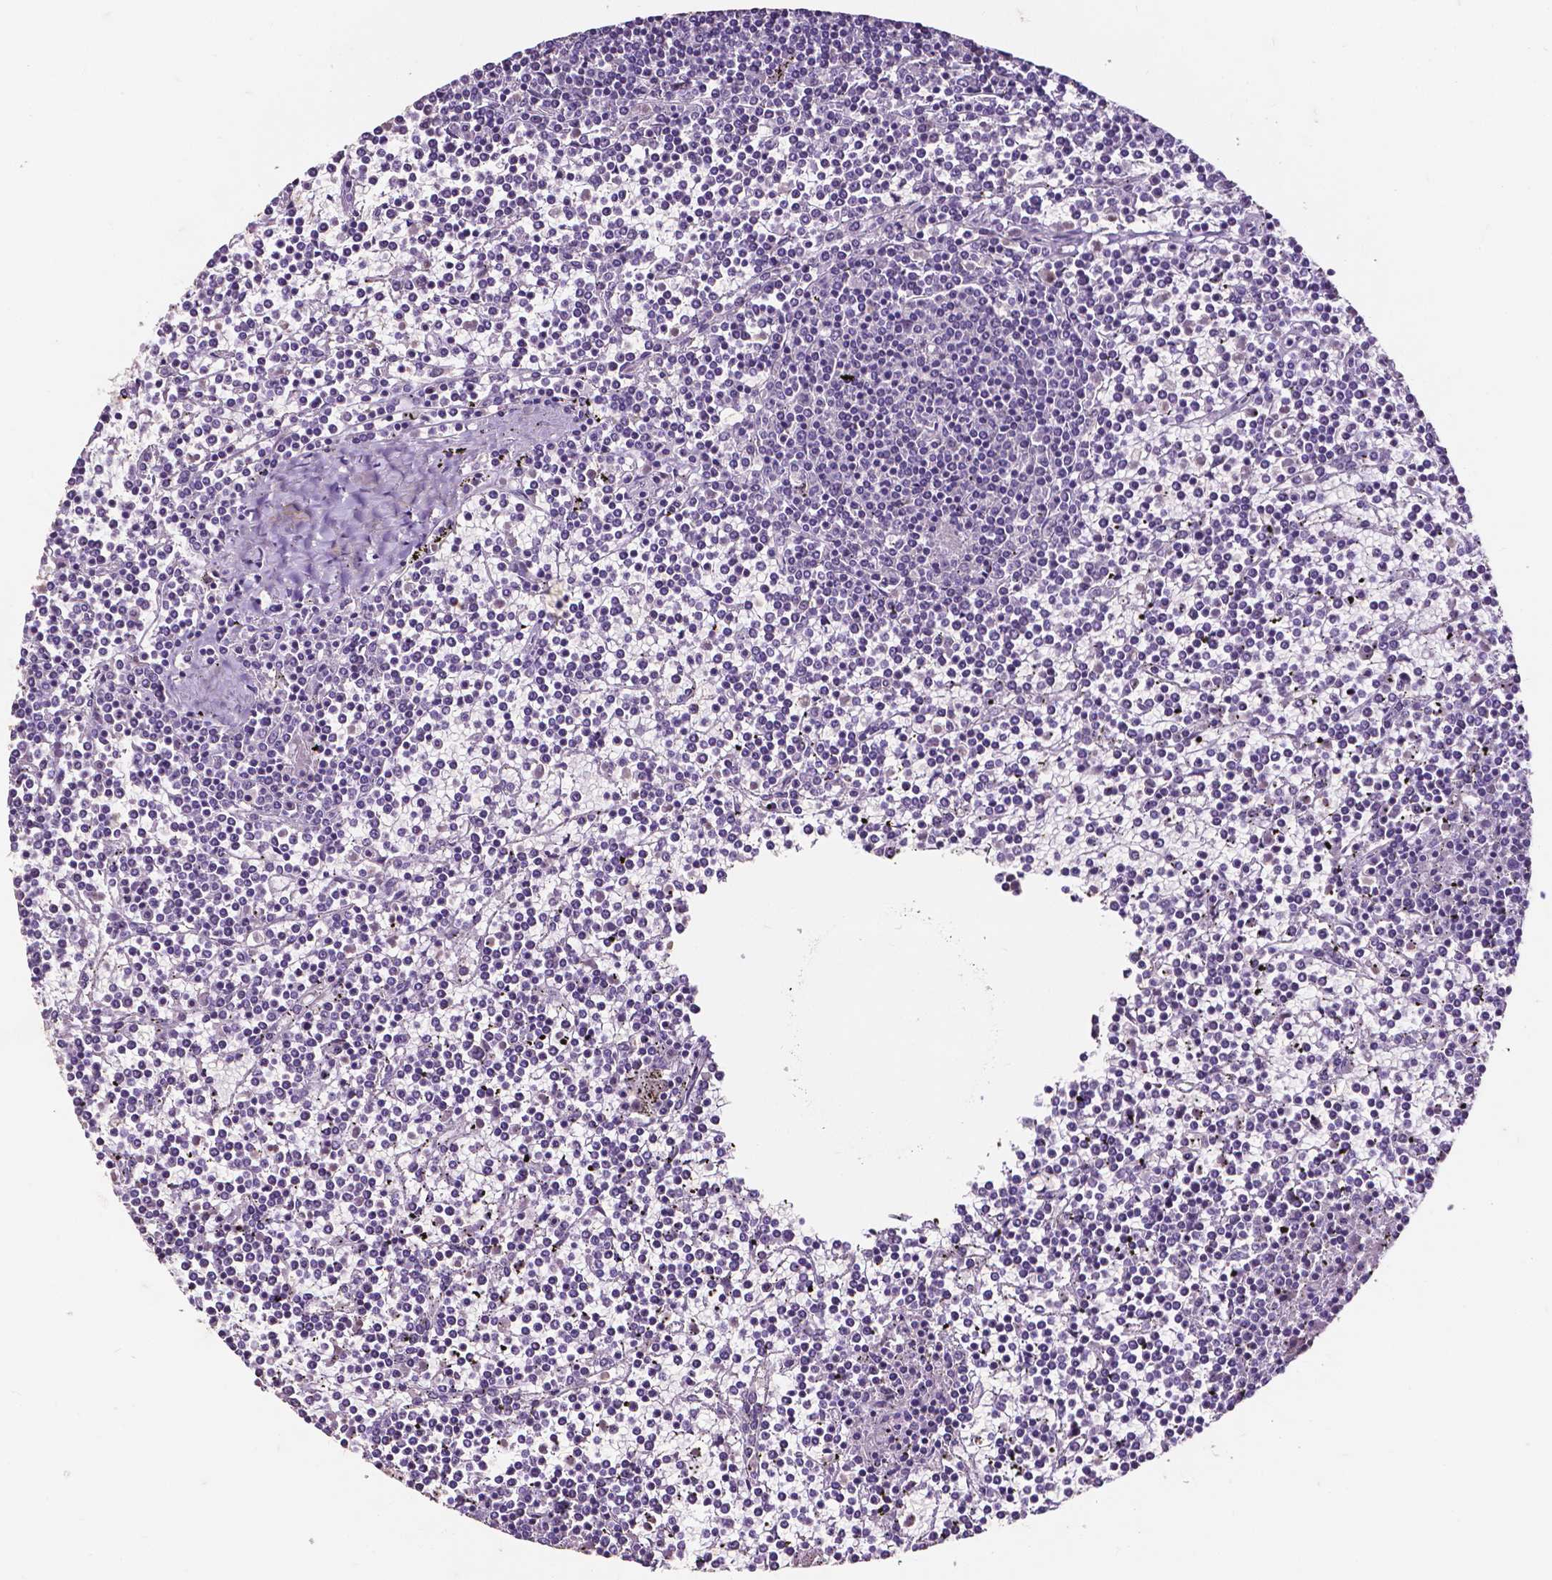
{"staining": {"intensity": "negative", "quantity": "none", "location": "none"}, "tissue": "lymphoma", "cell_type": "Tumor cells", "image_type": "cancer", "snomed": [{"axis": "morphology", "description": "Malignant lymphoma, non-Hodgkin's type, Low grade"}, {"axis": "topography", "description": "Spleen"}], "caption": "IHC of low-grade malignant lymphoma, non-Hodgkin's type displays no expression in tumor cells.", "gene": "PSAT1", "patient": {"sex": "female", "age": 19}}